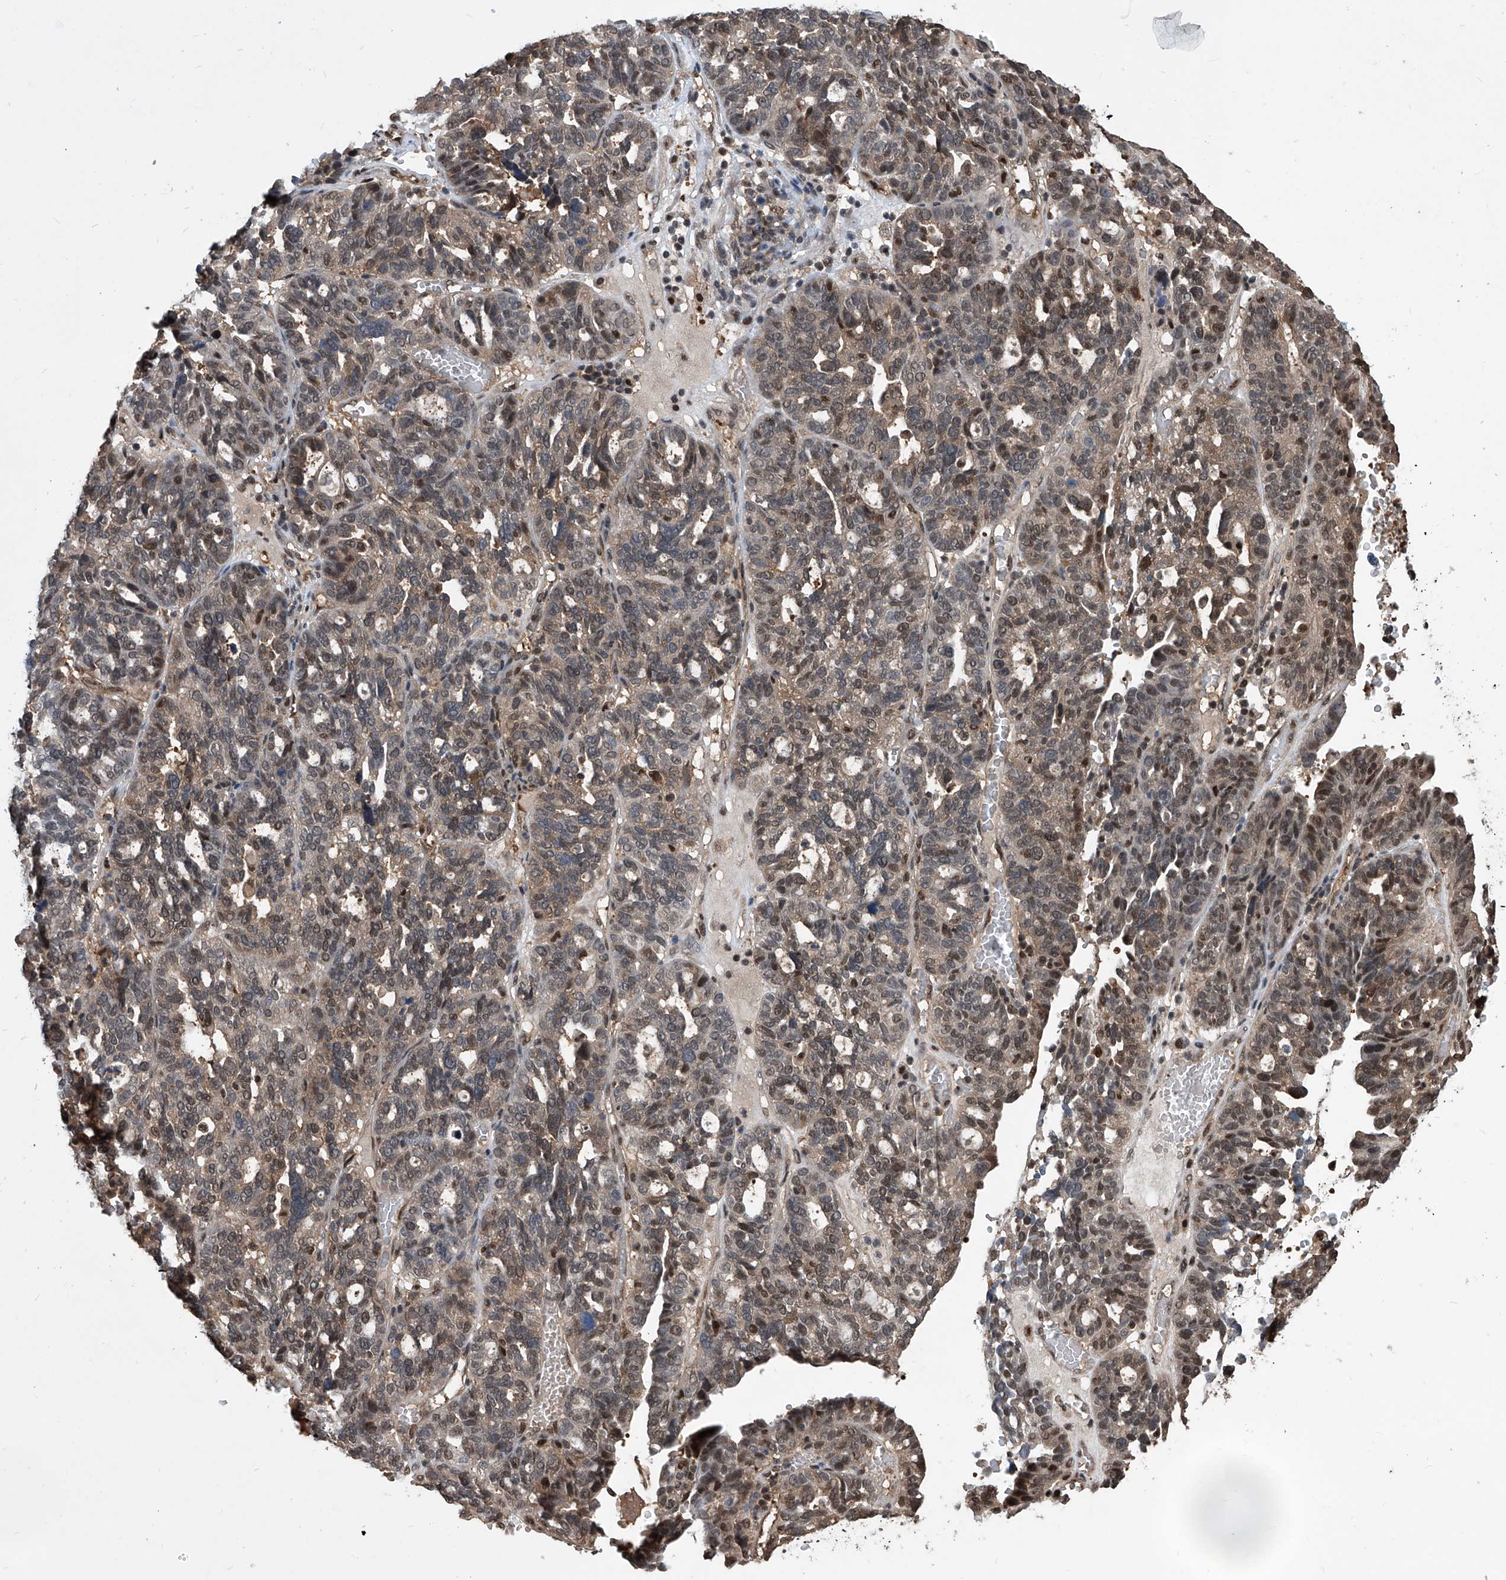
{"staining": {"intensity": "weak", "quantity": "25%-75%", "location": "cytoplasmic/membranous,nuclear"}, "tissue": "ovarian cancer", "cell_type": "Tumor cells", "image_type": "cancer", "snomed": [{"axis": "morphology", "description": "Cystadenocarcinoma, serous, NOS"}, {"axis": "topography", "description": "Ovary"}], "caption": "A high-resolution photomicrograph shows immunohistochemistry staining of serous cystadenocarcinoma (ovarian), which shows weak cytoplasmic/membranous and nuclear expression in approximately 25%-75% of tumor cells.", "gene": "PSMB1", "patient": {"sex": "female", "age": 59}}